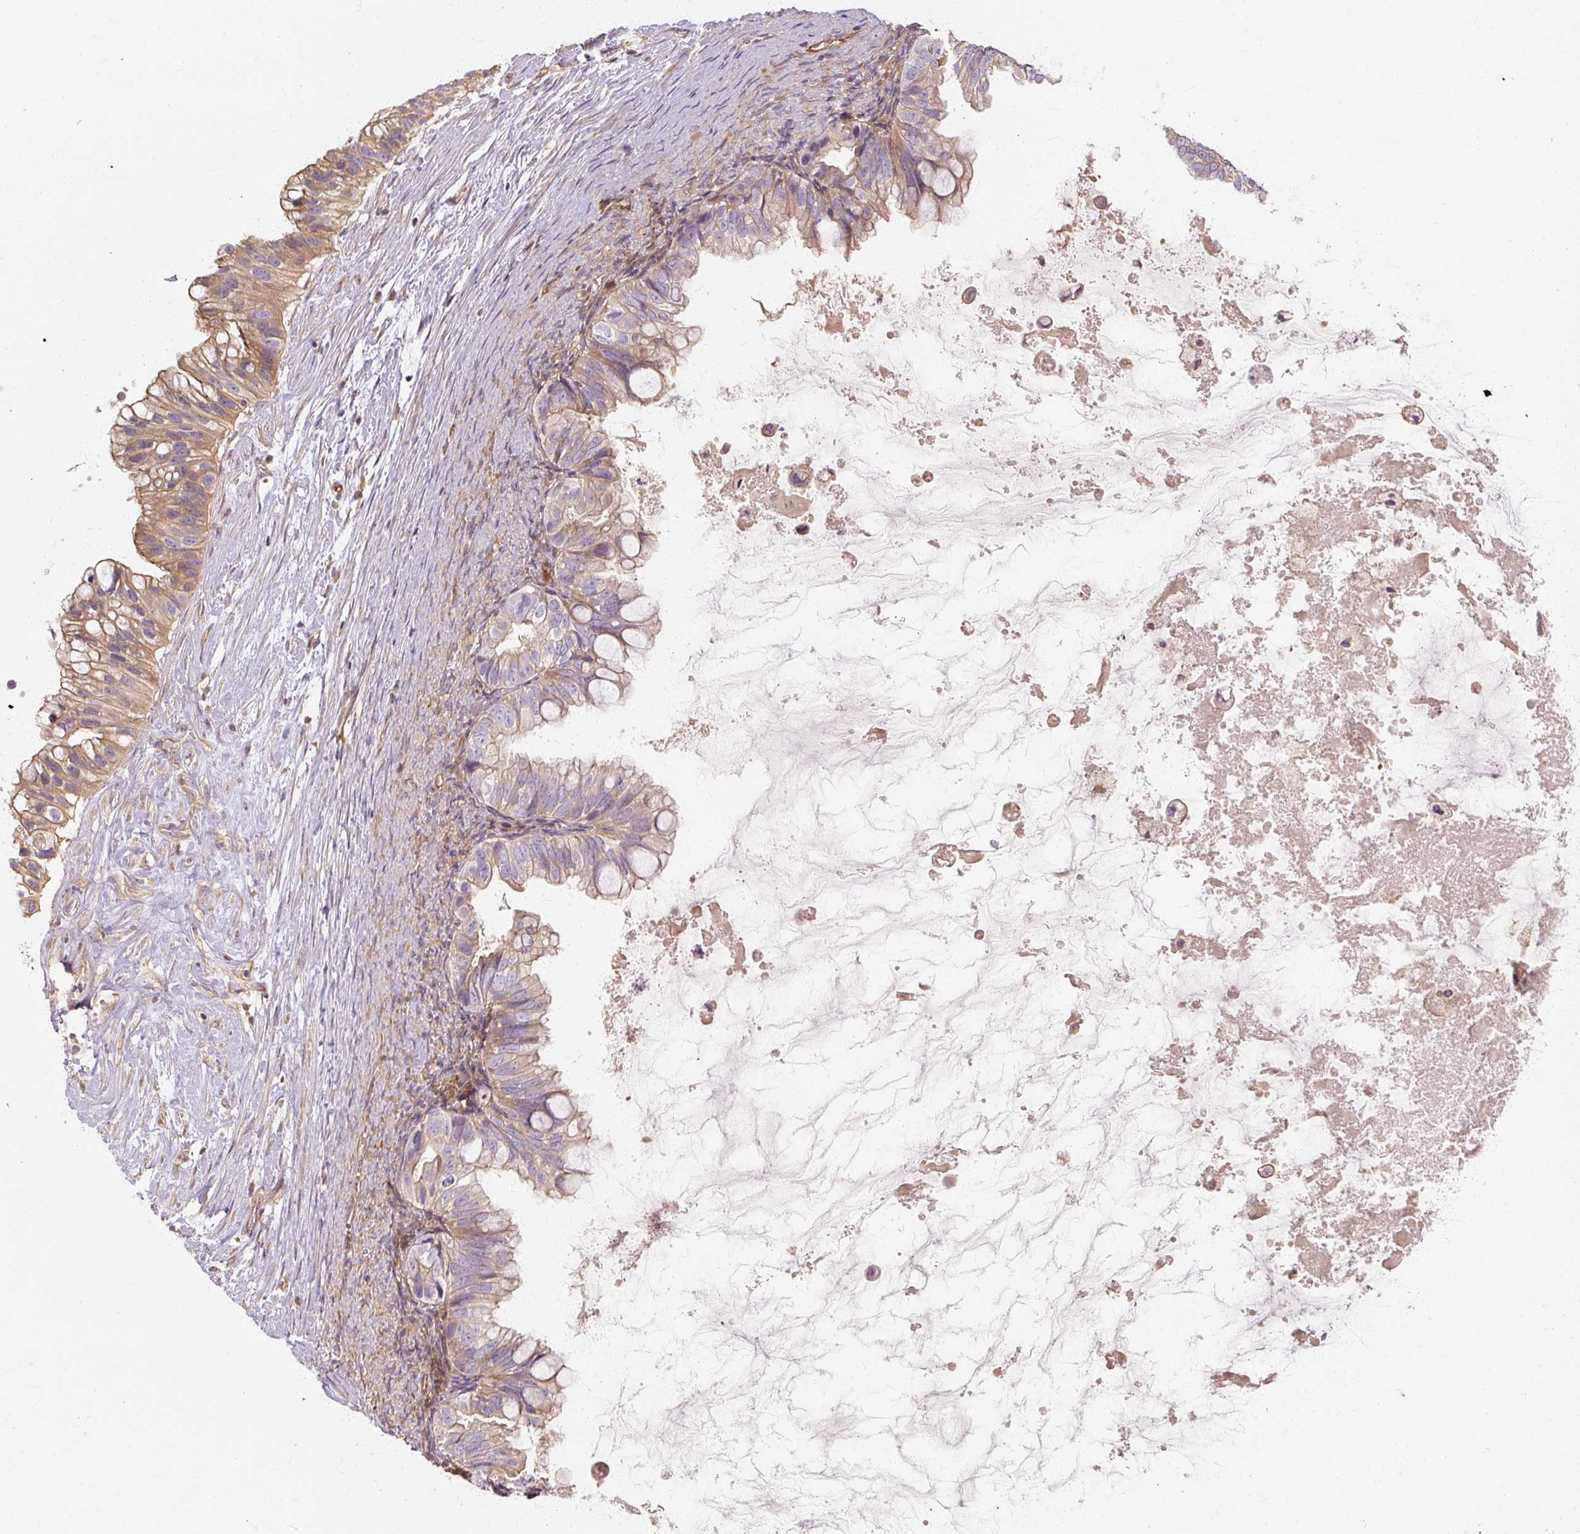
{"staining": {"intensity": "moderate", "quantity": "25%-75%", "location": "cytoplasmic/membranous"}, "tissue": "ovarian cancer", "cell_type": "Tumor cells", "image_type": "cancer", "snomed": [{"axis": "morphology", "description": "Cystadenocarcinoma, mucinous, NOS"}, {"axis": "topography", "description": "Ovary"}], "caption": "An image of ovarian cancer (mucinous cystadenocarcinoma) stained for a protein displays moderate cytoplasmic/membranous brown staining in tumor cells. Immunohistochemistry stains the protein in brown and the nuclei are stained blue.", "gene": "RB1CC1", "patient": {"sex": "female", "age": 80}}